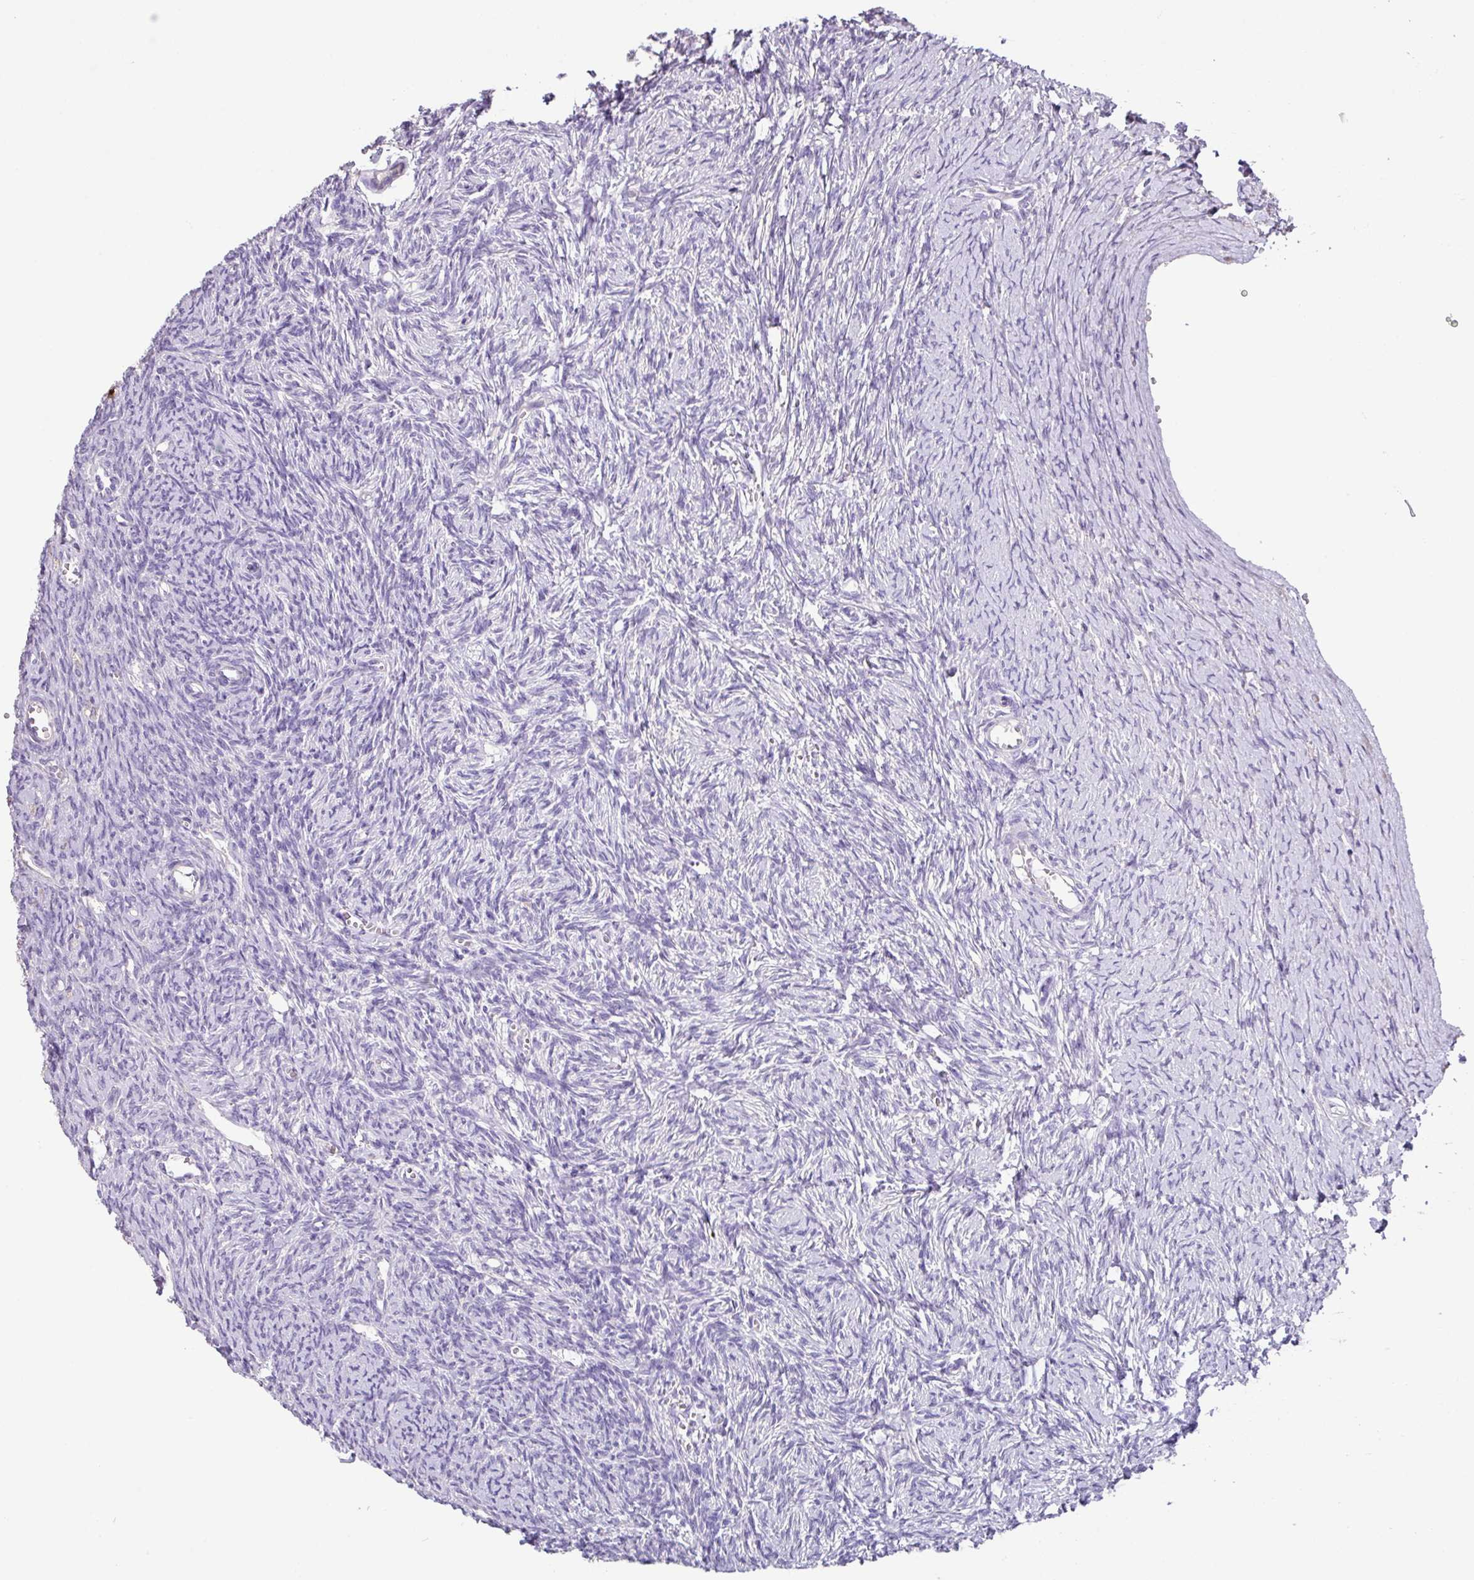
{"staining": {"intensity": "negative", "quantity": "none", "location": "none"}, "tissue": "ovary", "cell_type": "Follicle cells", "image_type": "normal", "snomed": [{"axis": "morphology", "description": "Normal tissue, NOS"}, {"axis": "topography", "description": "Ovary"}], "caption": "Human ovary stained for a protein using immunohistochemistry (IHC) exhibits no staining in follicle cells.", "gene": "ZG16", "patient": {"sex": "female", "age": 39}}